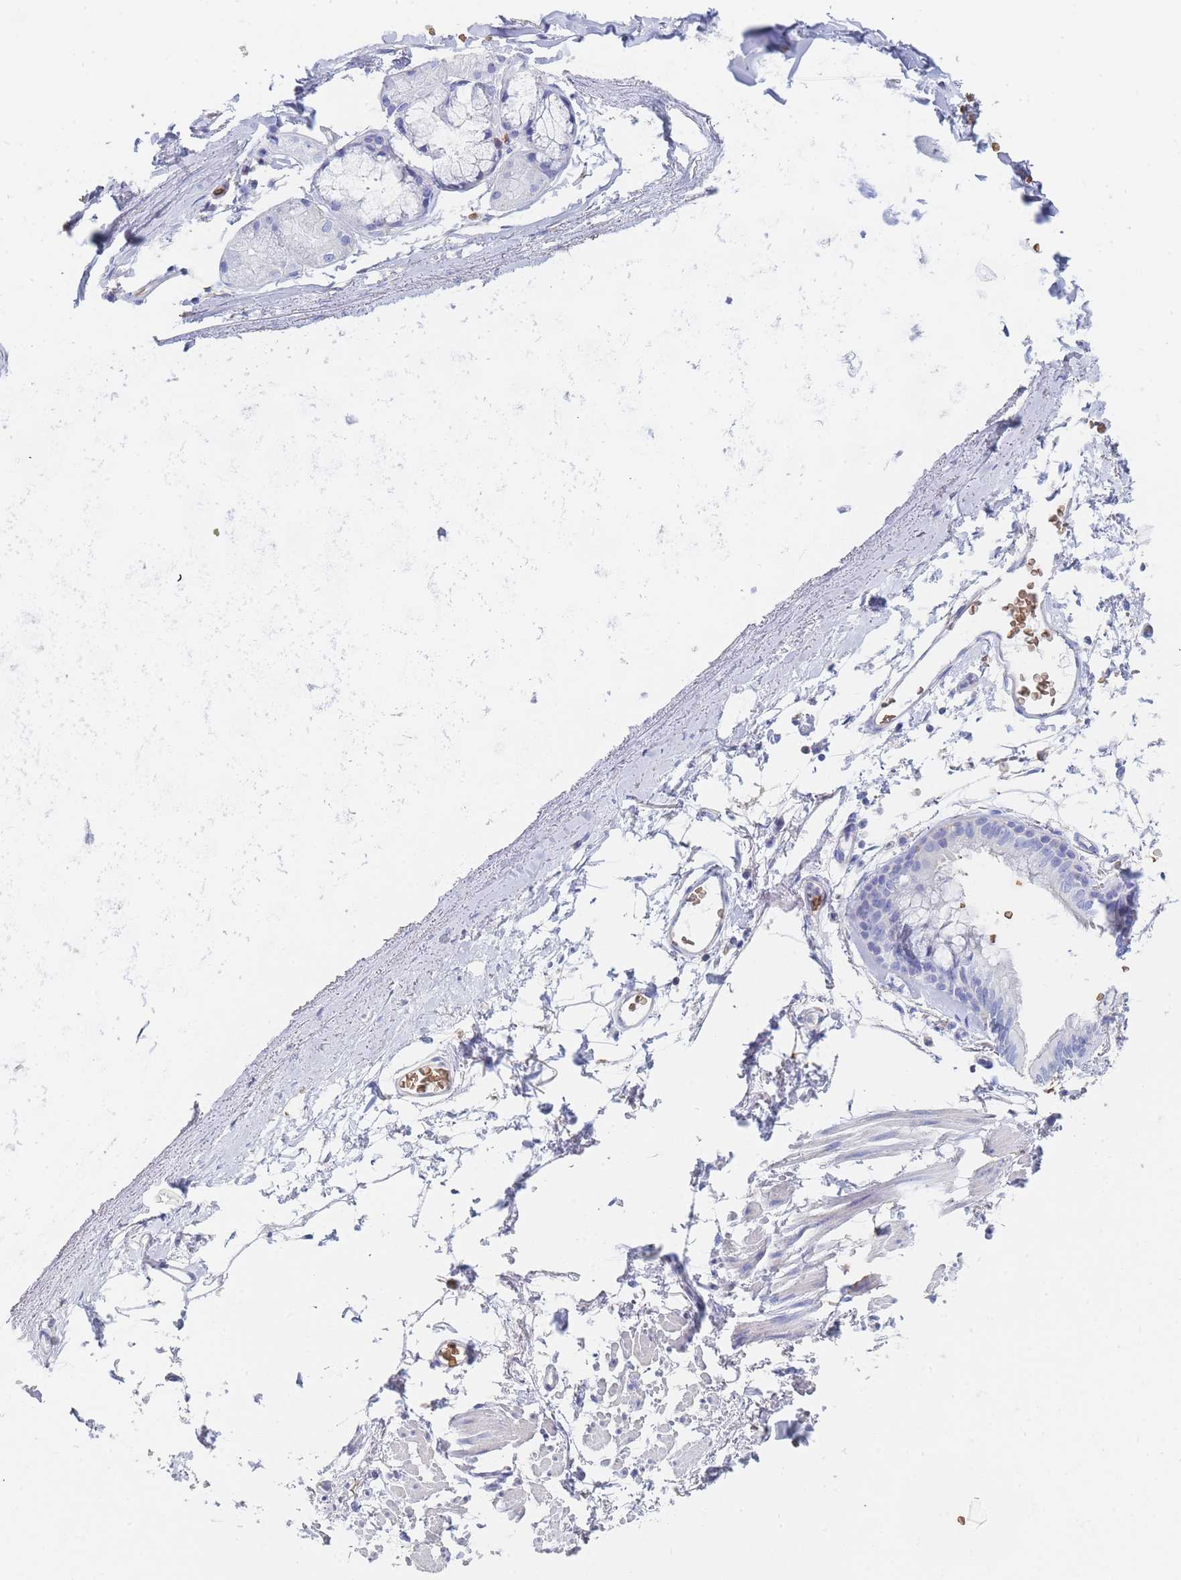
{"staining": {"intensity": "negative", "quantity": "none", "location": "none"}, "tissue": "adipose tissue", "cell_type": "Adipocytes", "image_type": "normal", "snomed": [{"axis": "morphology", "description": "Normal tissue, NOS"}, {"axis": "topography", "description": "Cartilage tissue"}], "caption": "A high-resolution photomicrograph shows immunohistochemistry (IHC) staining of benign adipose tissue, which shows no significant positivity in adipocytes. (Stains: DAB immunohistochemistry (IHC) with hematoxylin counter stain, Microscopy: brightfield microscopy at high magnification).", "gene": "SLC2A1", "patient": {"sex": "male", "age": 73}}